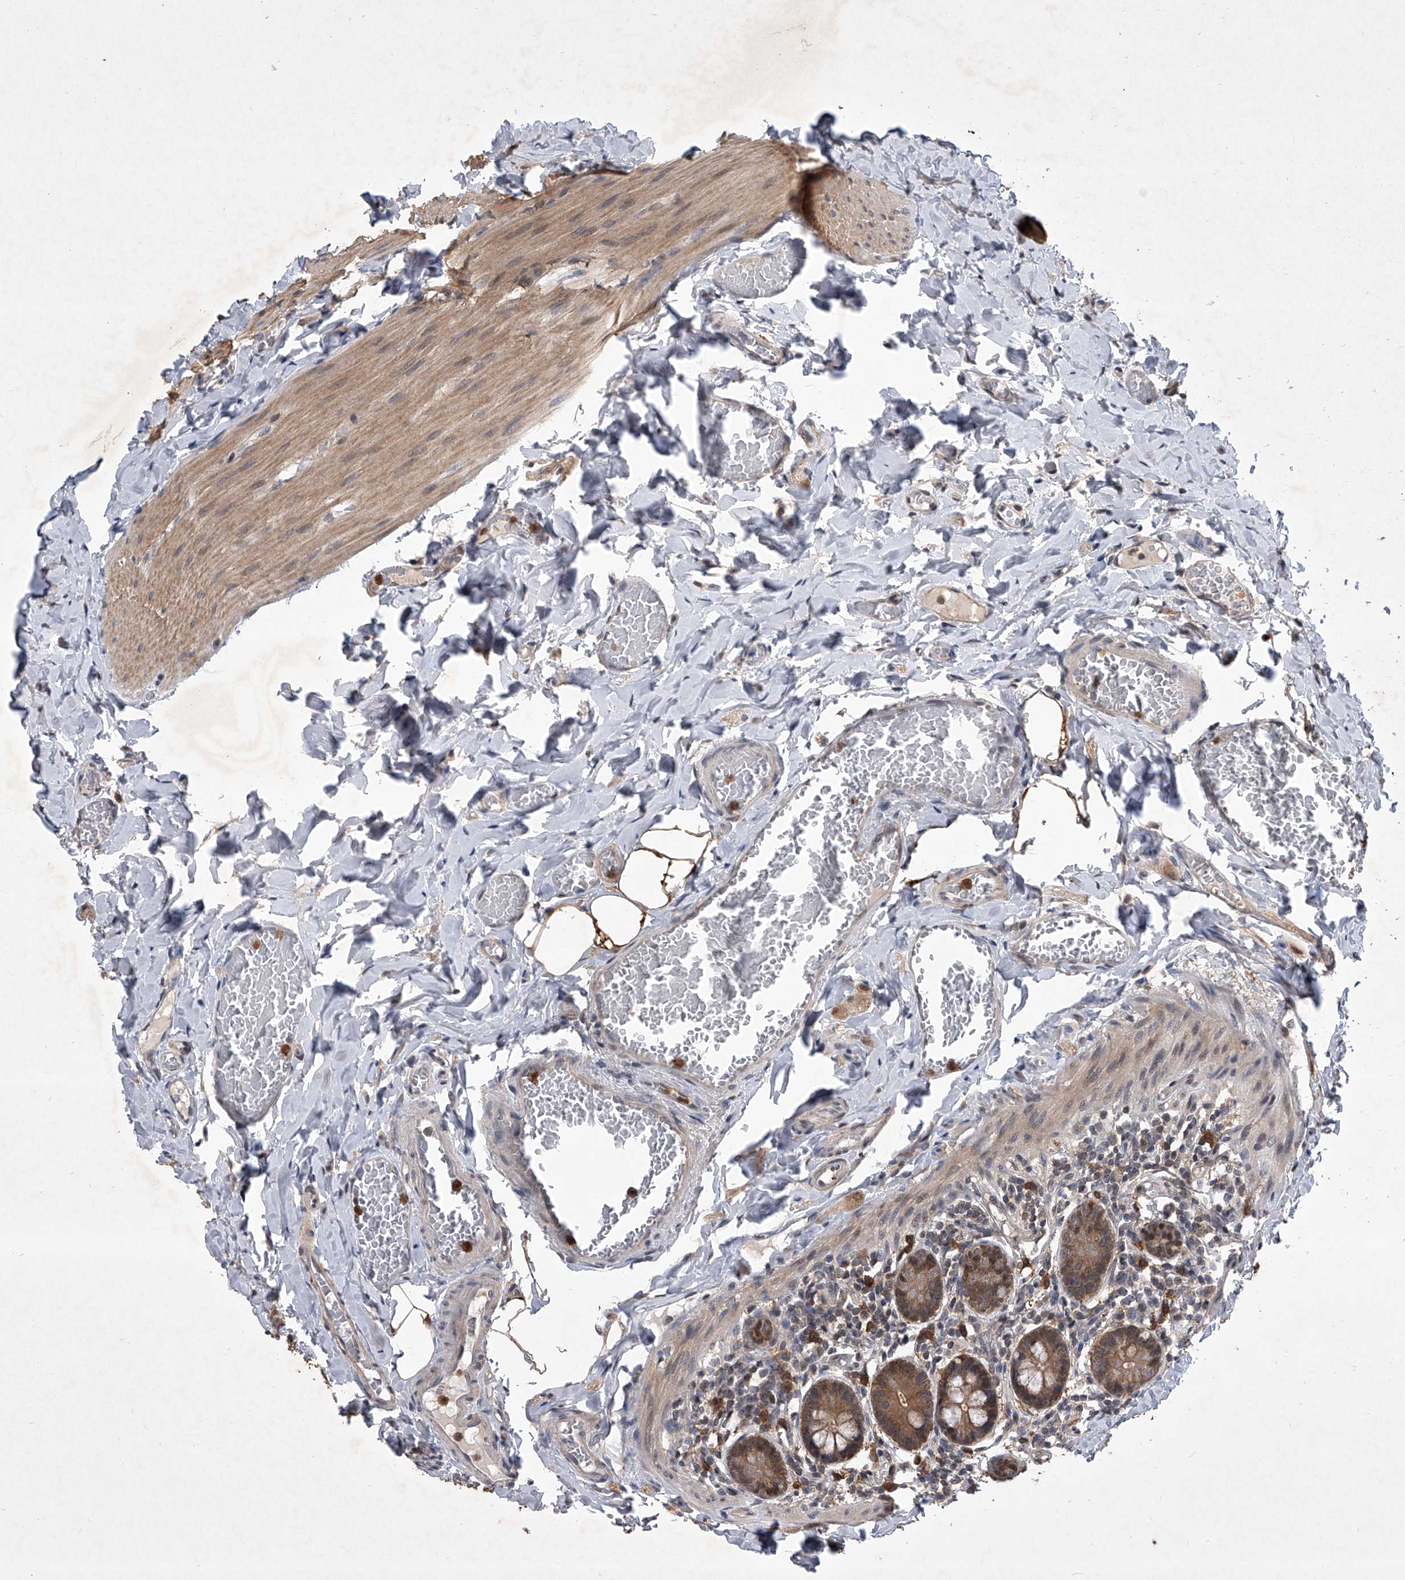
{"staining": {"intensity": "moderate", "quantity": ">75%", "location": "cytoplasmic/membranous"}, "tissue": "small intestine", "cell_type": "Glandular cells", "image_type": "normal", "snomed": [{"axis": "morphology", "description": "Normal tissue, NOS"}, {"axis": "topography", "description": "Small intestine"}], "caption": "DAB immunohistochemical staining of normal human small intestine shows moderate cytoplasmic/membranous protein staining in approximately >75% of glandular cells.", "gene": "BHLHE23", "patient": {"sex": "male", "age": 41}}